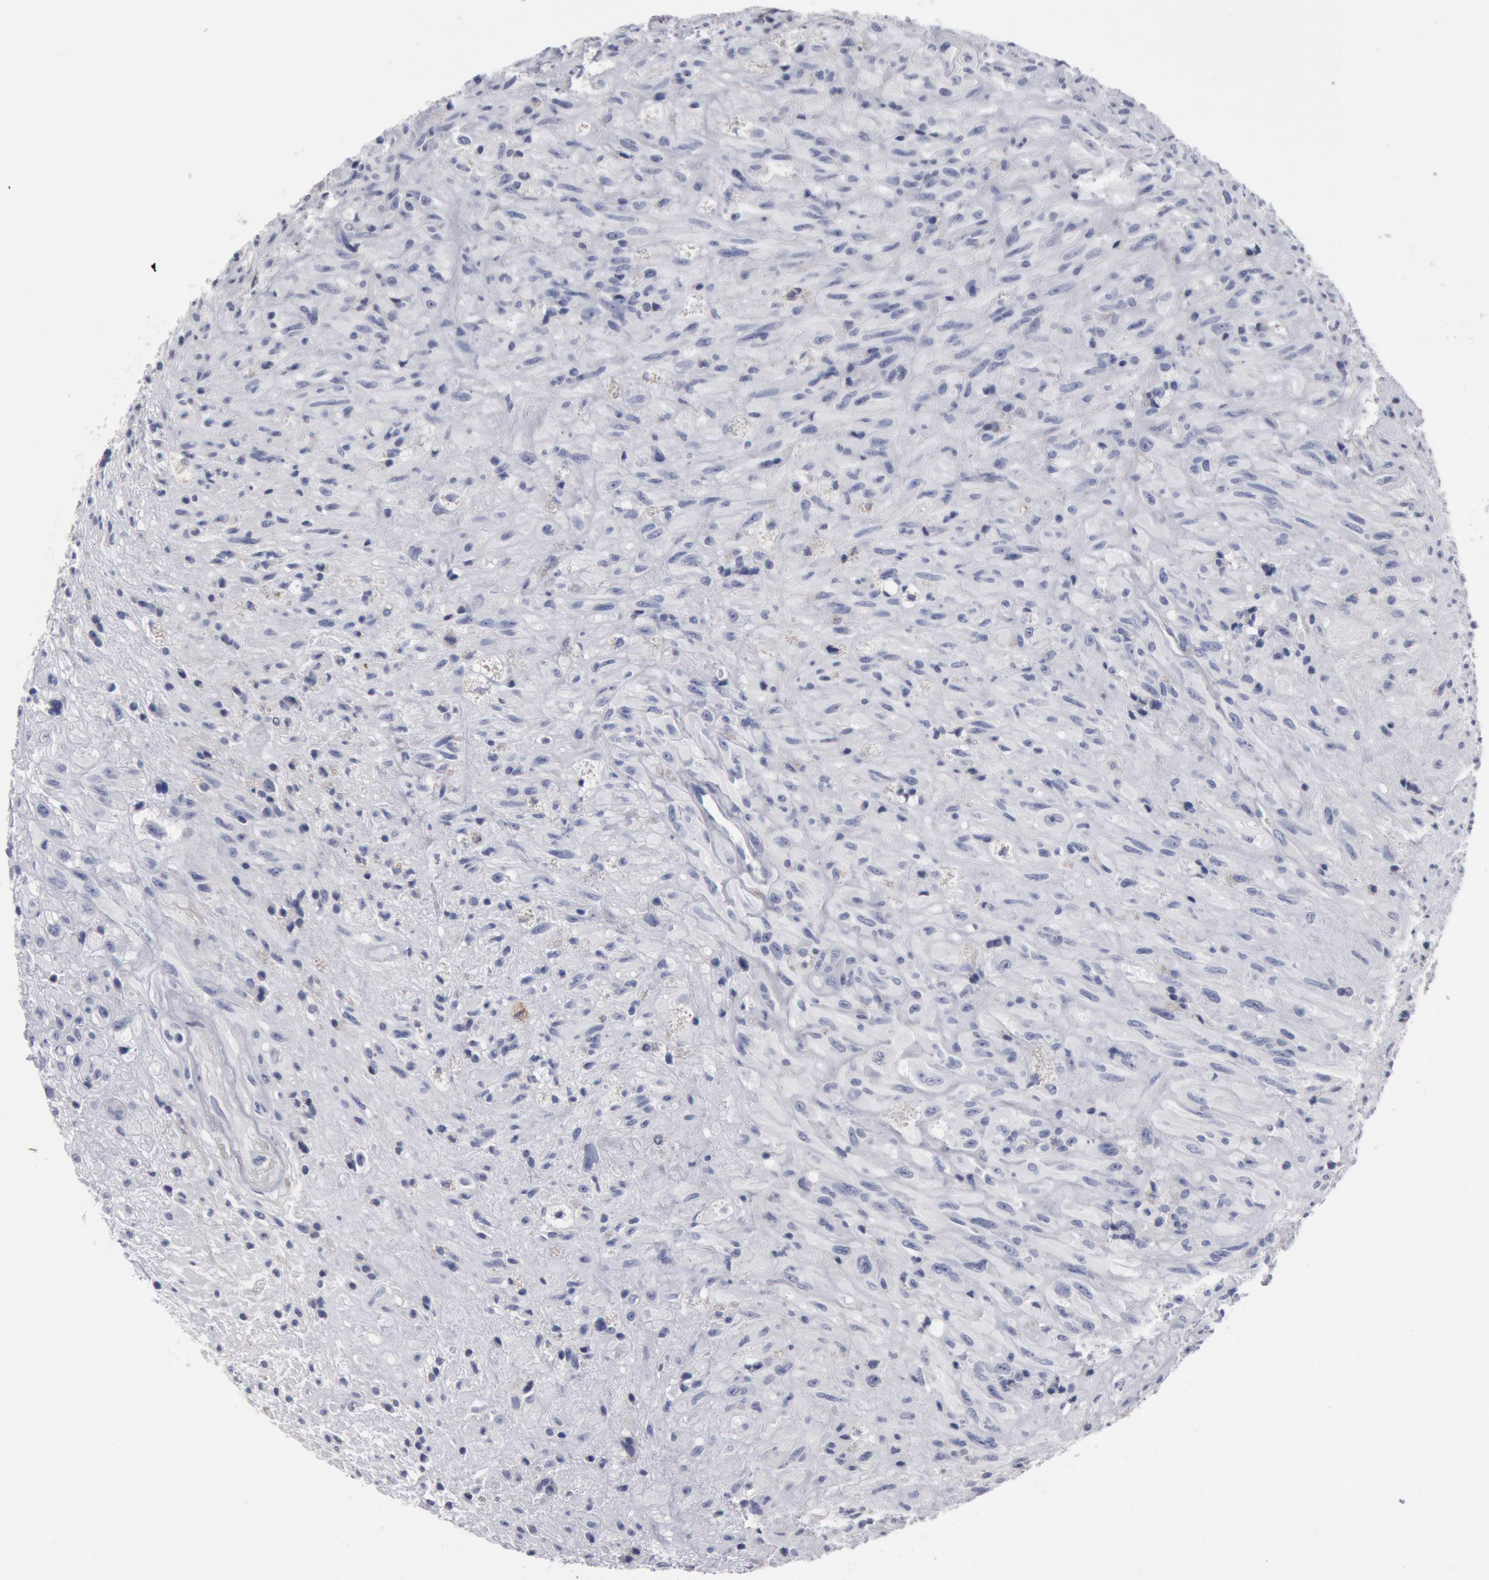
{"staining": {"intensity": "negative", "quantity": "none", "location": "none"}, "tissue": "glioma", "cell_type": "Tumor cells", "image_type": "cancer", "snomed": [{"axis": "morphology", "description": "Glioma, malignant, High grade"}, {"axis": "topography", "description": "Brain"}], "caption": "IHC of human high-grade glioma (malignant) displays no staining in tumor cells.", "gene": "FOXA2", "patient": {"sex": "male", "age": 48}}